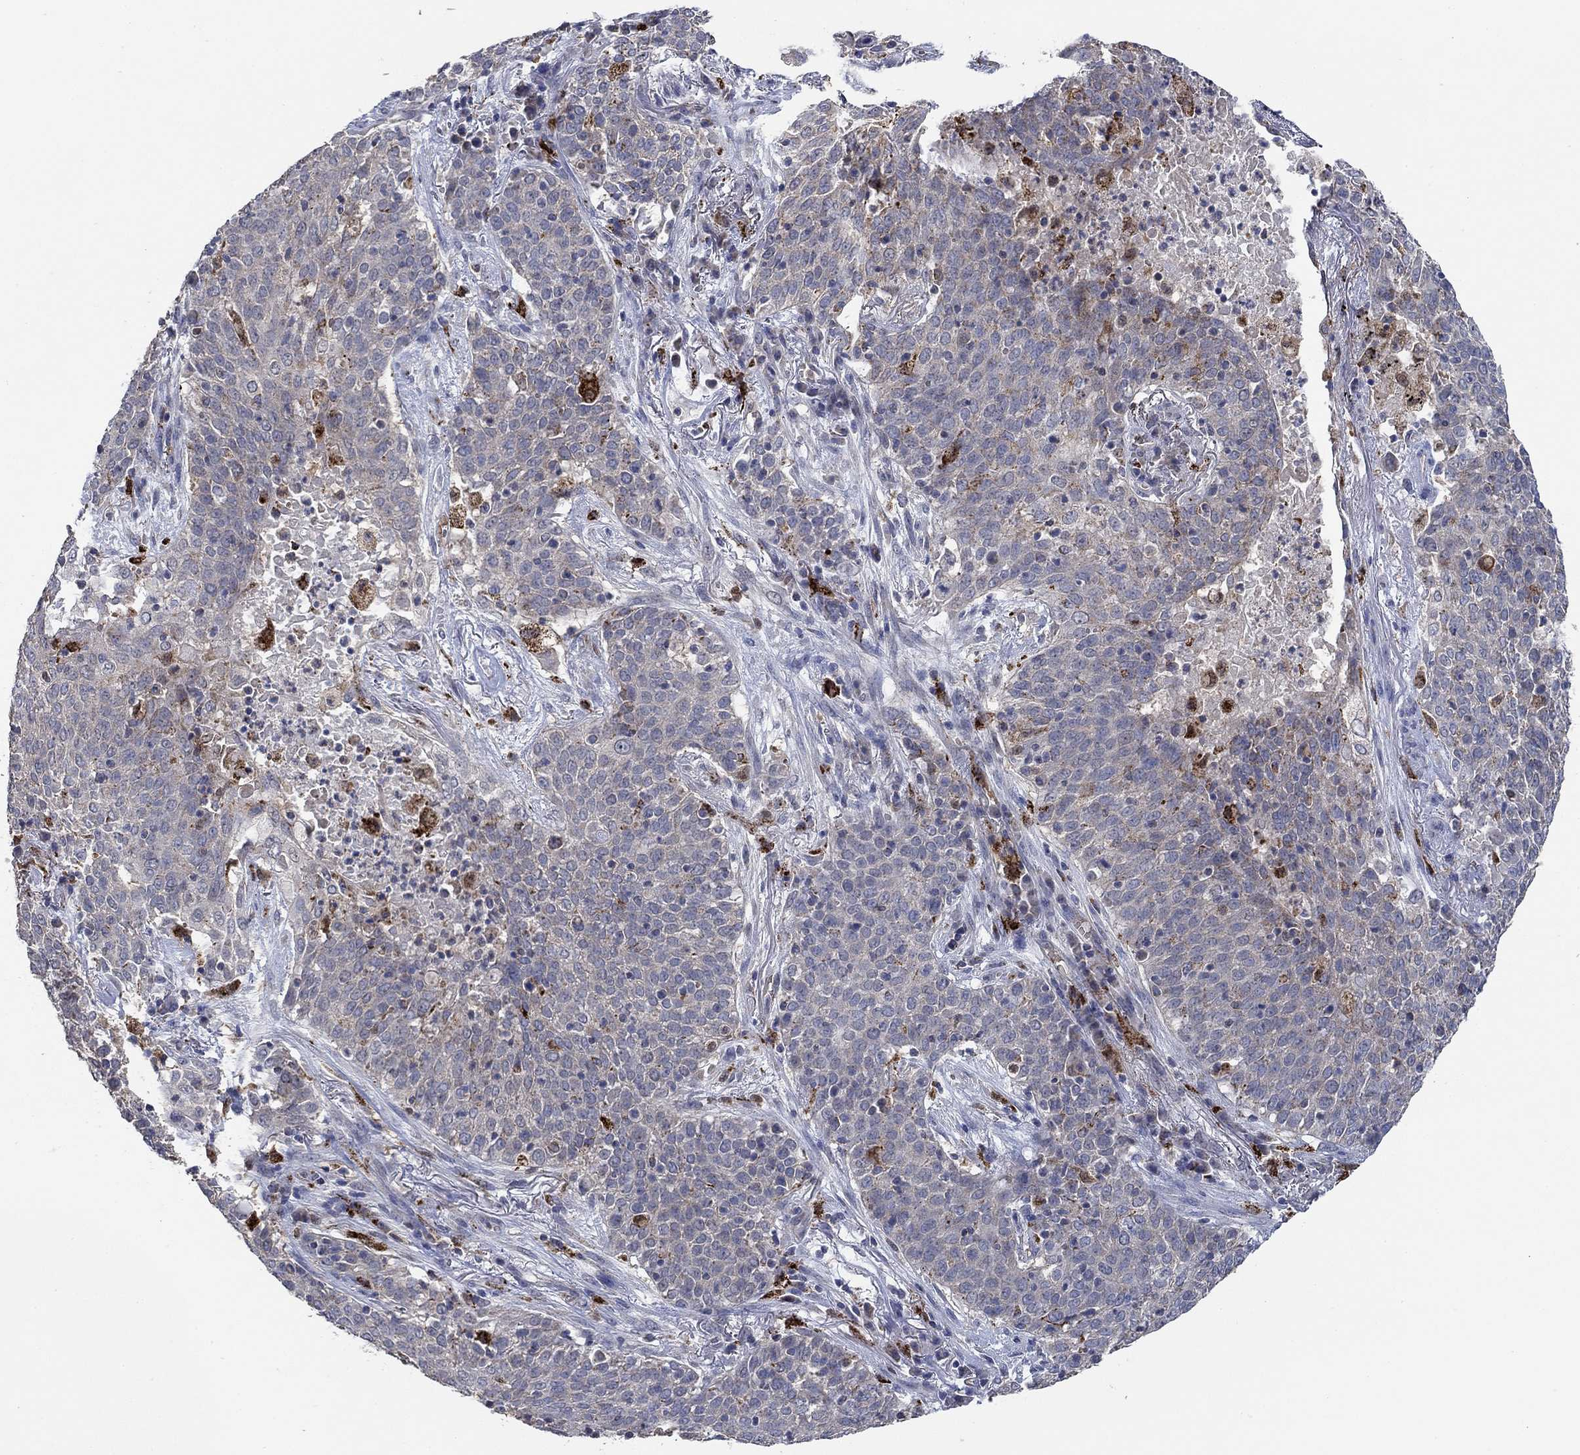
{"staining": {"intensity": "negative", "quantity": "none", "location": "none"}, "tissue": "lung cancer", "cell_type": "Tumor cells", "image_type": "cancer", "snomed": [{"axis": "morphology", "description": "Squamous cell carcinoma, NOS"}, {"axis": "topography", "description": "Lung"}], "caption": "Immunohistochemistry of squamous cell carcinoma (lung) exhibits no staining in tumor cells.", "gene": "MPP1", "patient": {"sex": "male", "age": 82}}